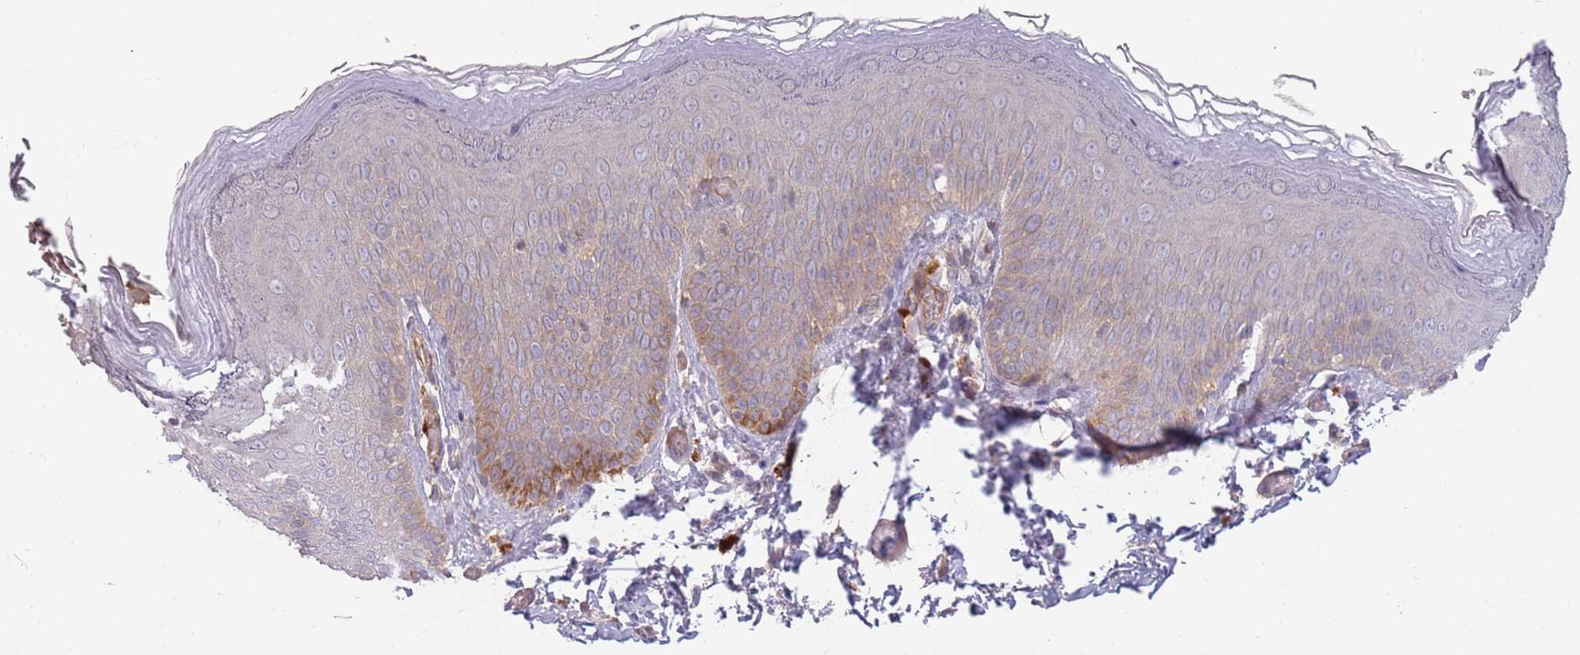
{"staining": {"intensity": "moderate", "quantity": "<25%", "location": "cytoplasmic/membranous"}, "tissue": "skin", "cell_type": "Epidermal cells", "image_type": "normal", "snomed": [{"axis": "morphology", "description": "Normal tissue, NOS"}, {"axis": "topography", "description": "Anal"}], "caption": "Protein staining of benign skin displays moderate cytoplasmic/membranous positivity in approximately <25% of epidermal cells.", "gene": "SAV1", "patient": {"sex": "female", "age": 40}}